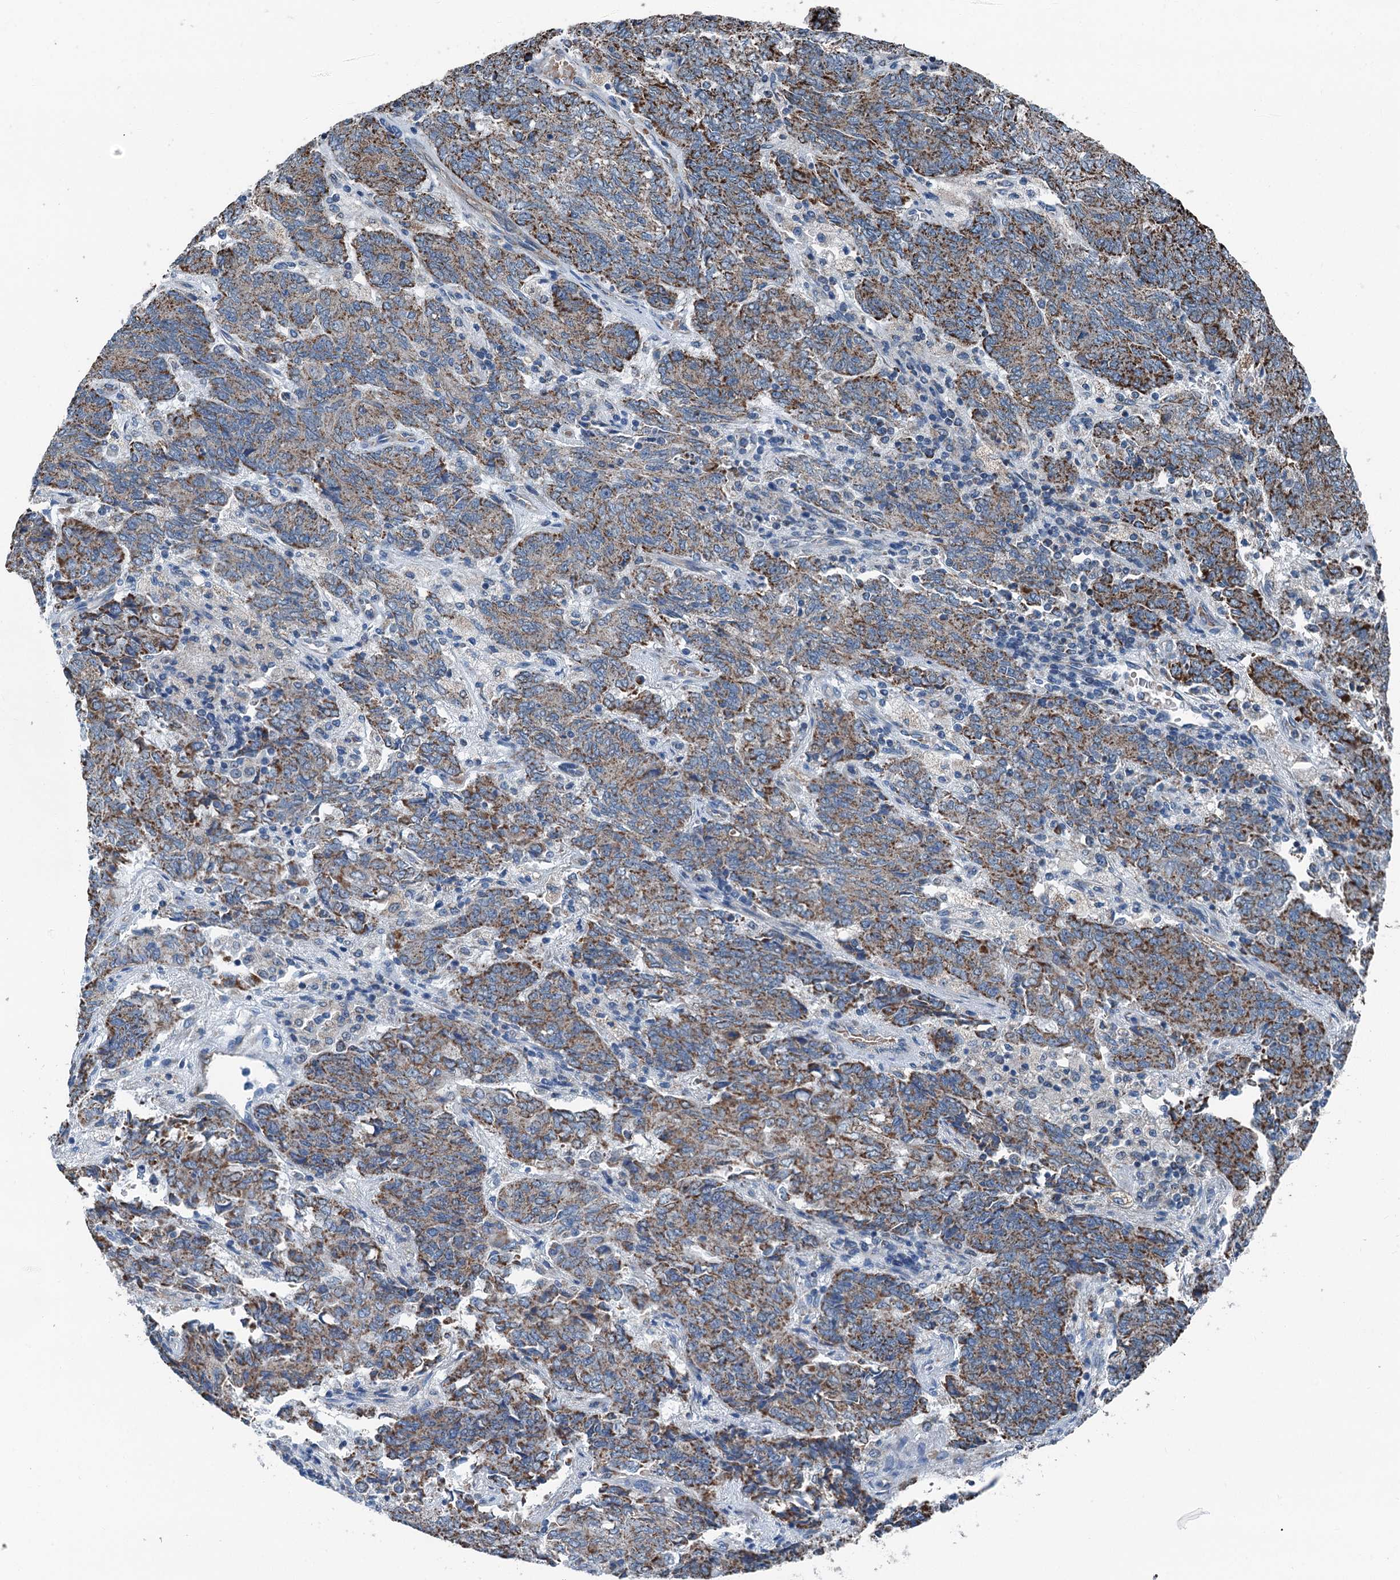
{"staining": {"intensity": "strong", "quantity": "25%-75%", "location": "cytoplasmic/membranous"}, "tissue": "endometrial cancer", "cell_type": "Tumor cells", "image_type": "cancer", "snomed": [{"axis": "morphology", "description": "Adenocarcinoma, NOS"}, {"axis": "topography", "description": "Endometrium"}], "caption": "This is a micrograph of immunohistochemistry staining of endometrial adenocarcinoma, which shows strong expression in the cytoplasmic/membranous of tumor cells.", "gene": "TRPT1", "patient": {"sex": "female", "age": 80}}